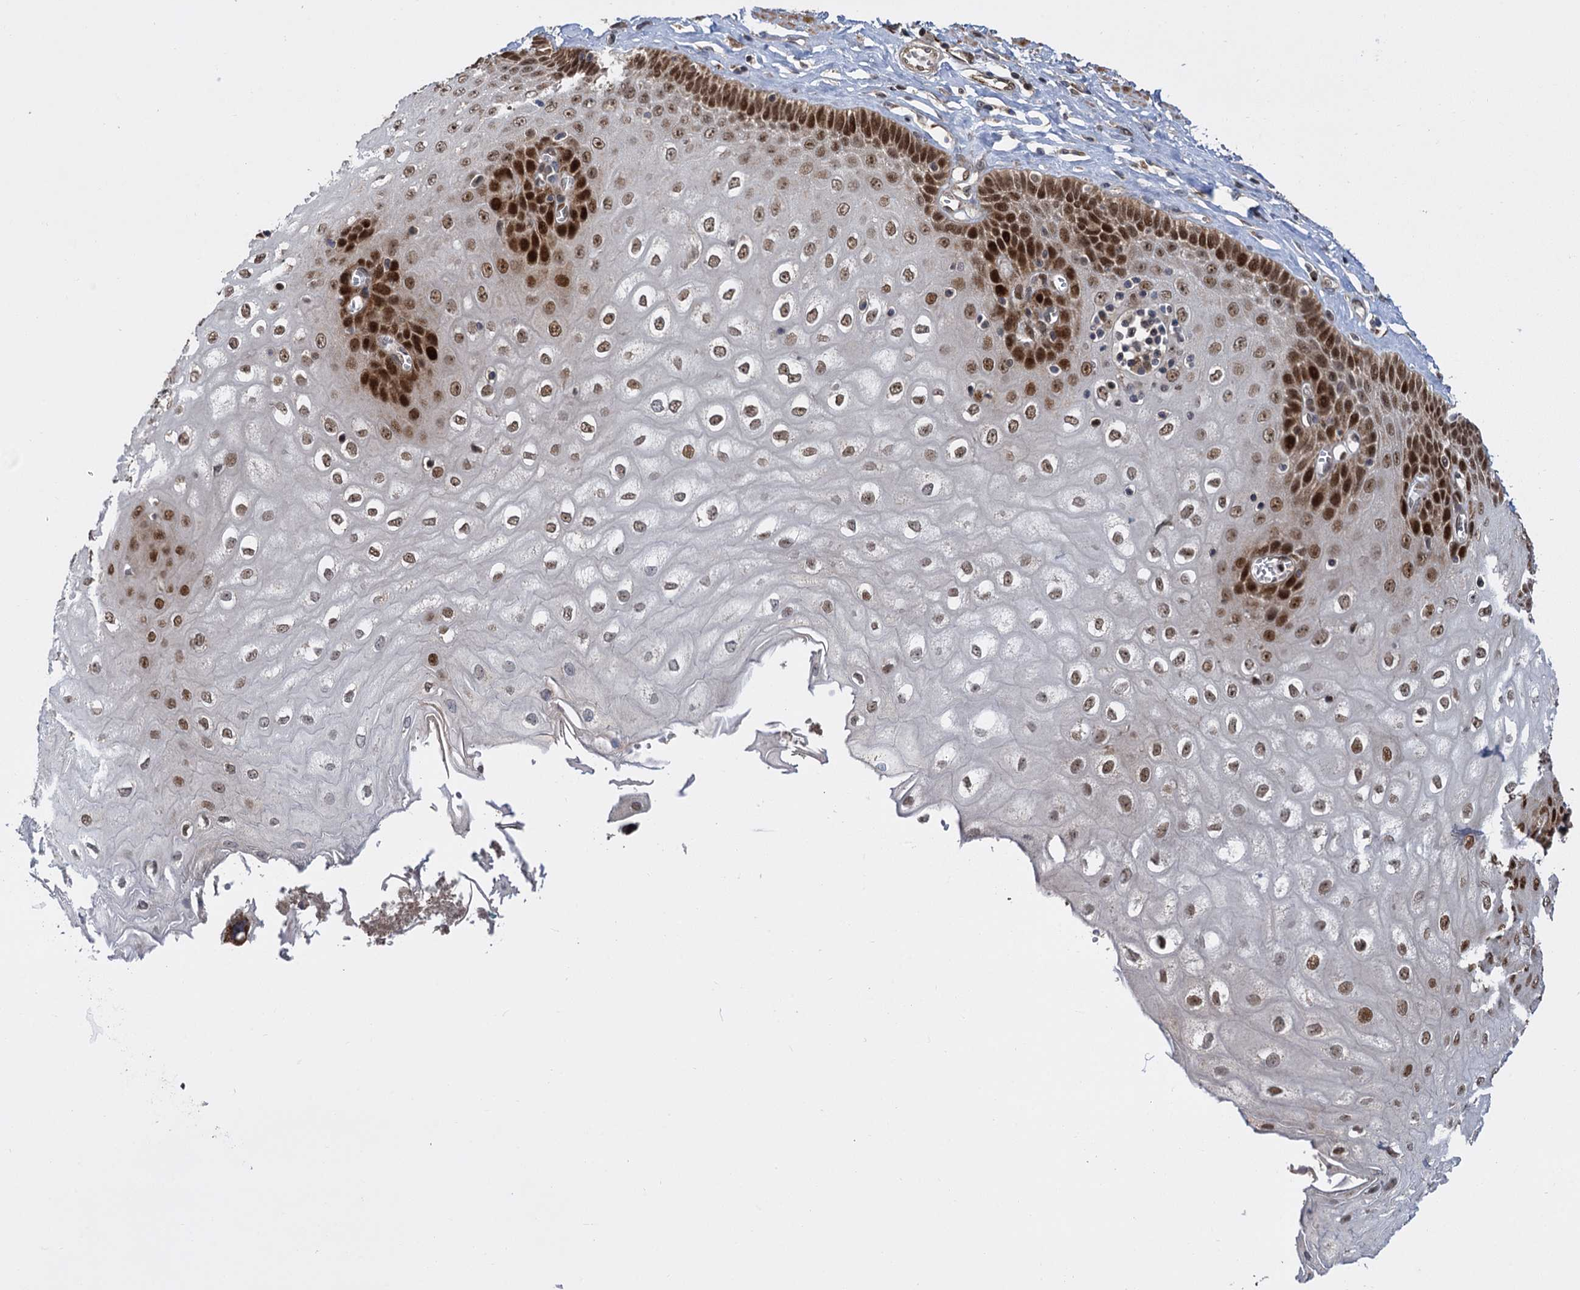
{"staining": {"intensity": "strong", "quantity": "25%-75%", "location": "nuclear"}, "tissue": "esophagus", "cell_type": "Squamous epithelial cells", "image_type": "normal", "snomed": [{"axis": "morphology", "description": "Normal tissue, NOS"}, {"axis": "topography", "description": "Esophagus"}], "caption": "DAB (3,3'-diaminobenzidine) immunohistochemical staining of unremarkable human esophagus reveals strong nuclear protein positivity in approximately 25%-75% of squamous epithelial cells. (Brightfield microscopy of DAB IHC at high magnification).", "gene": "GAL3ST4", "patient": {"sex": "male", "age": 60}}